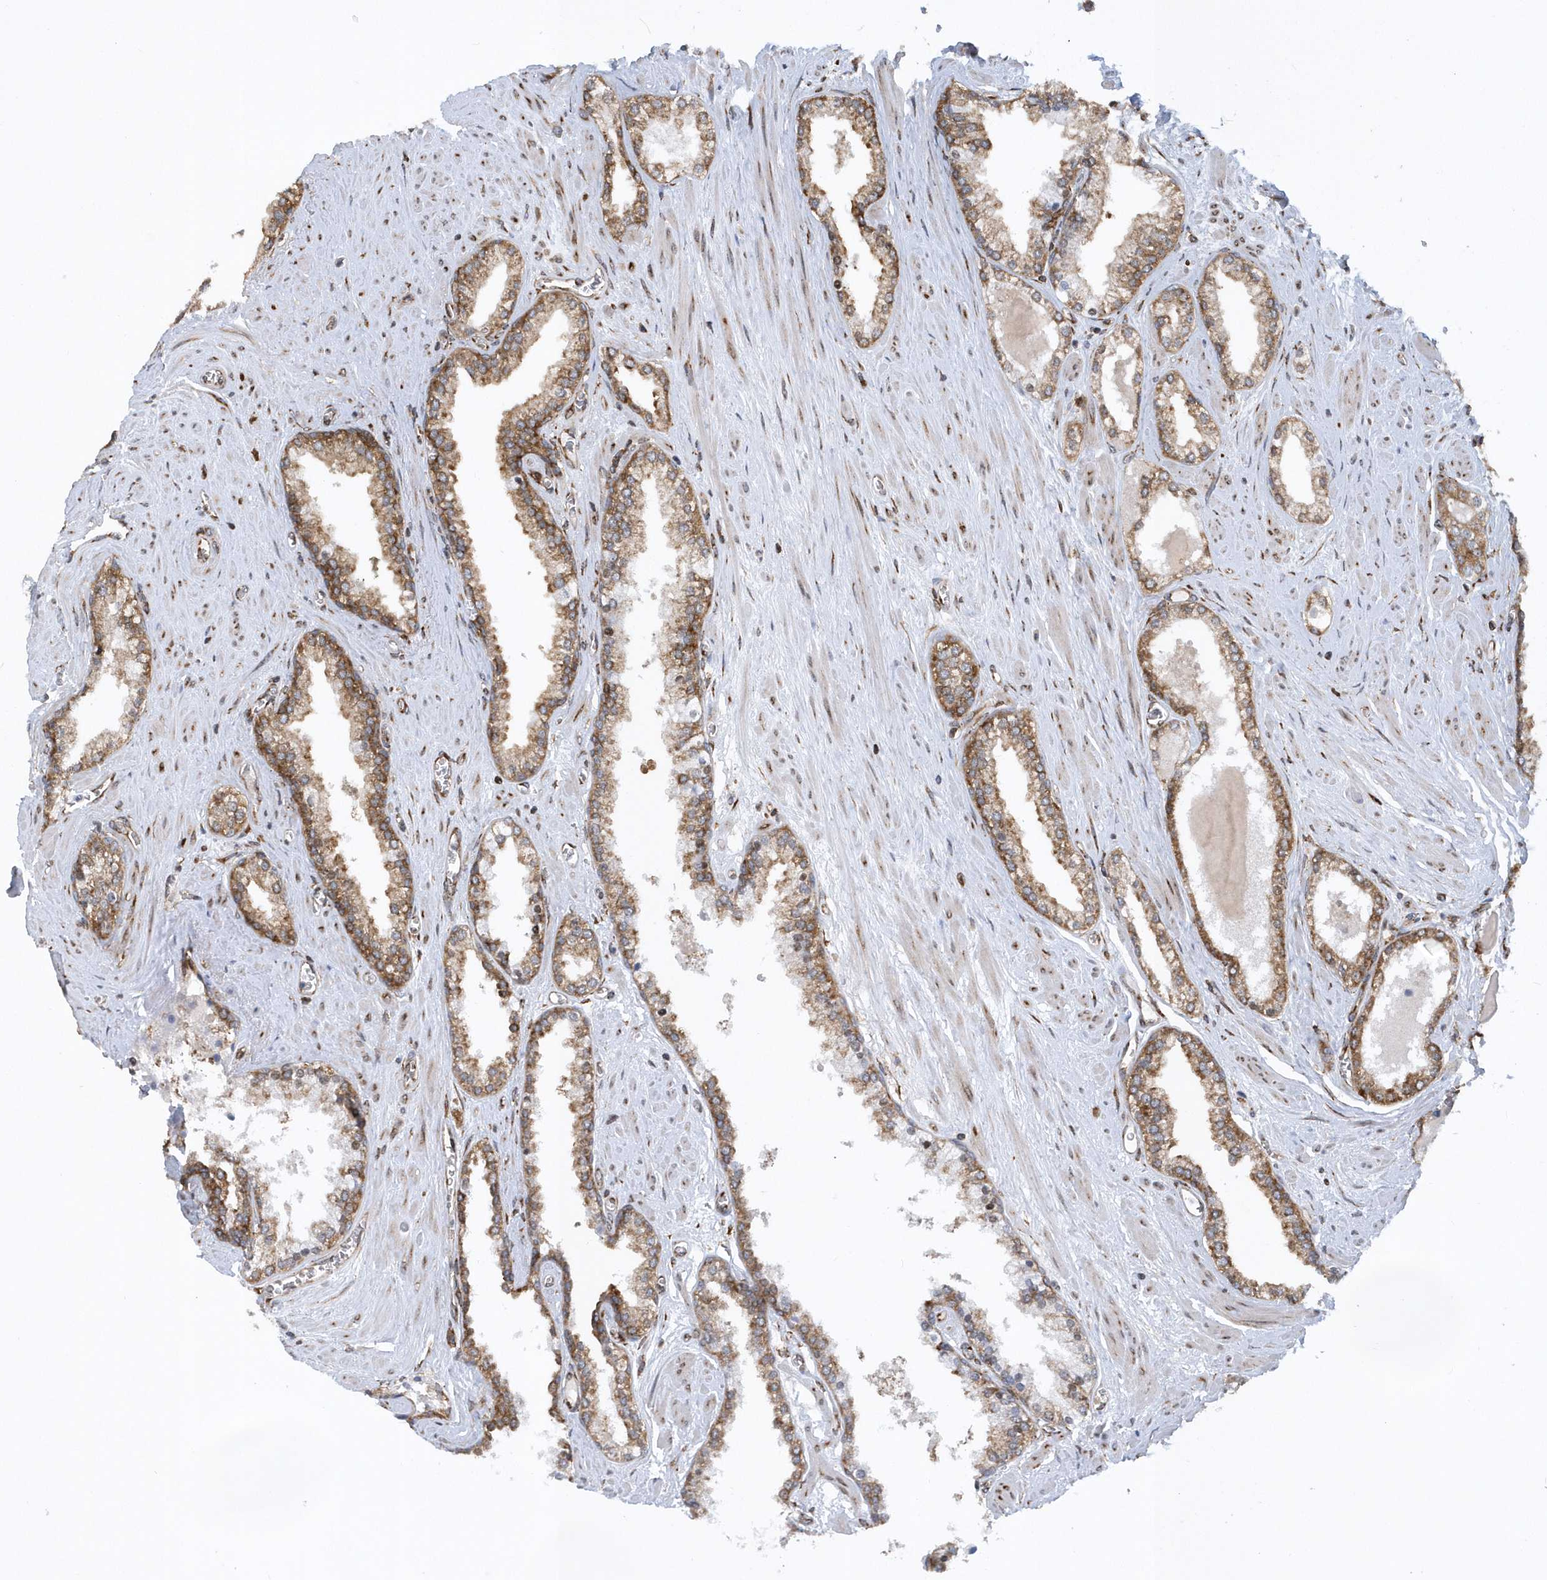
{"staining": {"intensity": "moderate", "quantity": ">75%", "location": "cytoplasmic/membranous"}, "tissue": "prostate cancer", "cell_type": "Tumor cells", "image_type": "cancer", "snomed": [{"axis": "morphology", "description": "Adenocarcinoma, Low grade"}, {"axis": "topography", "description": "Prostate"}], "caption": "This is an image of immunohistochemistry (IHC) staining of adenocarcinoma (low-grade) (prostate), which shows moderate positivity in the cytoplasmic/membranous of tumor cells.", "gene": "PHF1", "patient": {"sex": "male", "age": 62}}